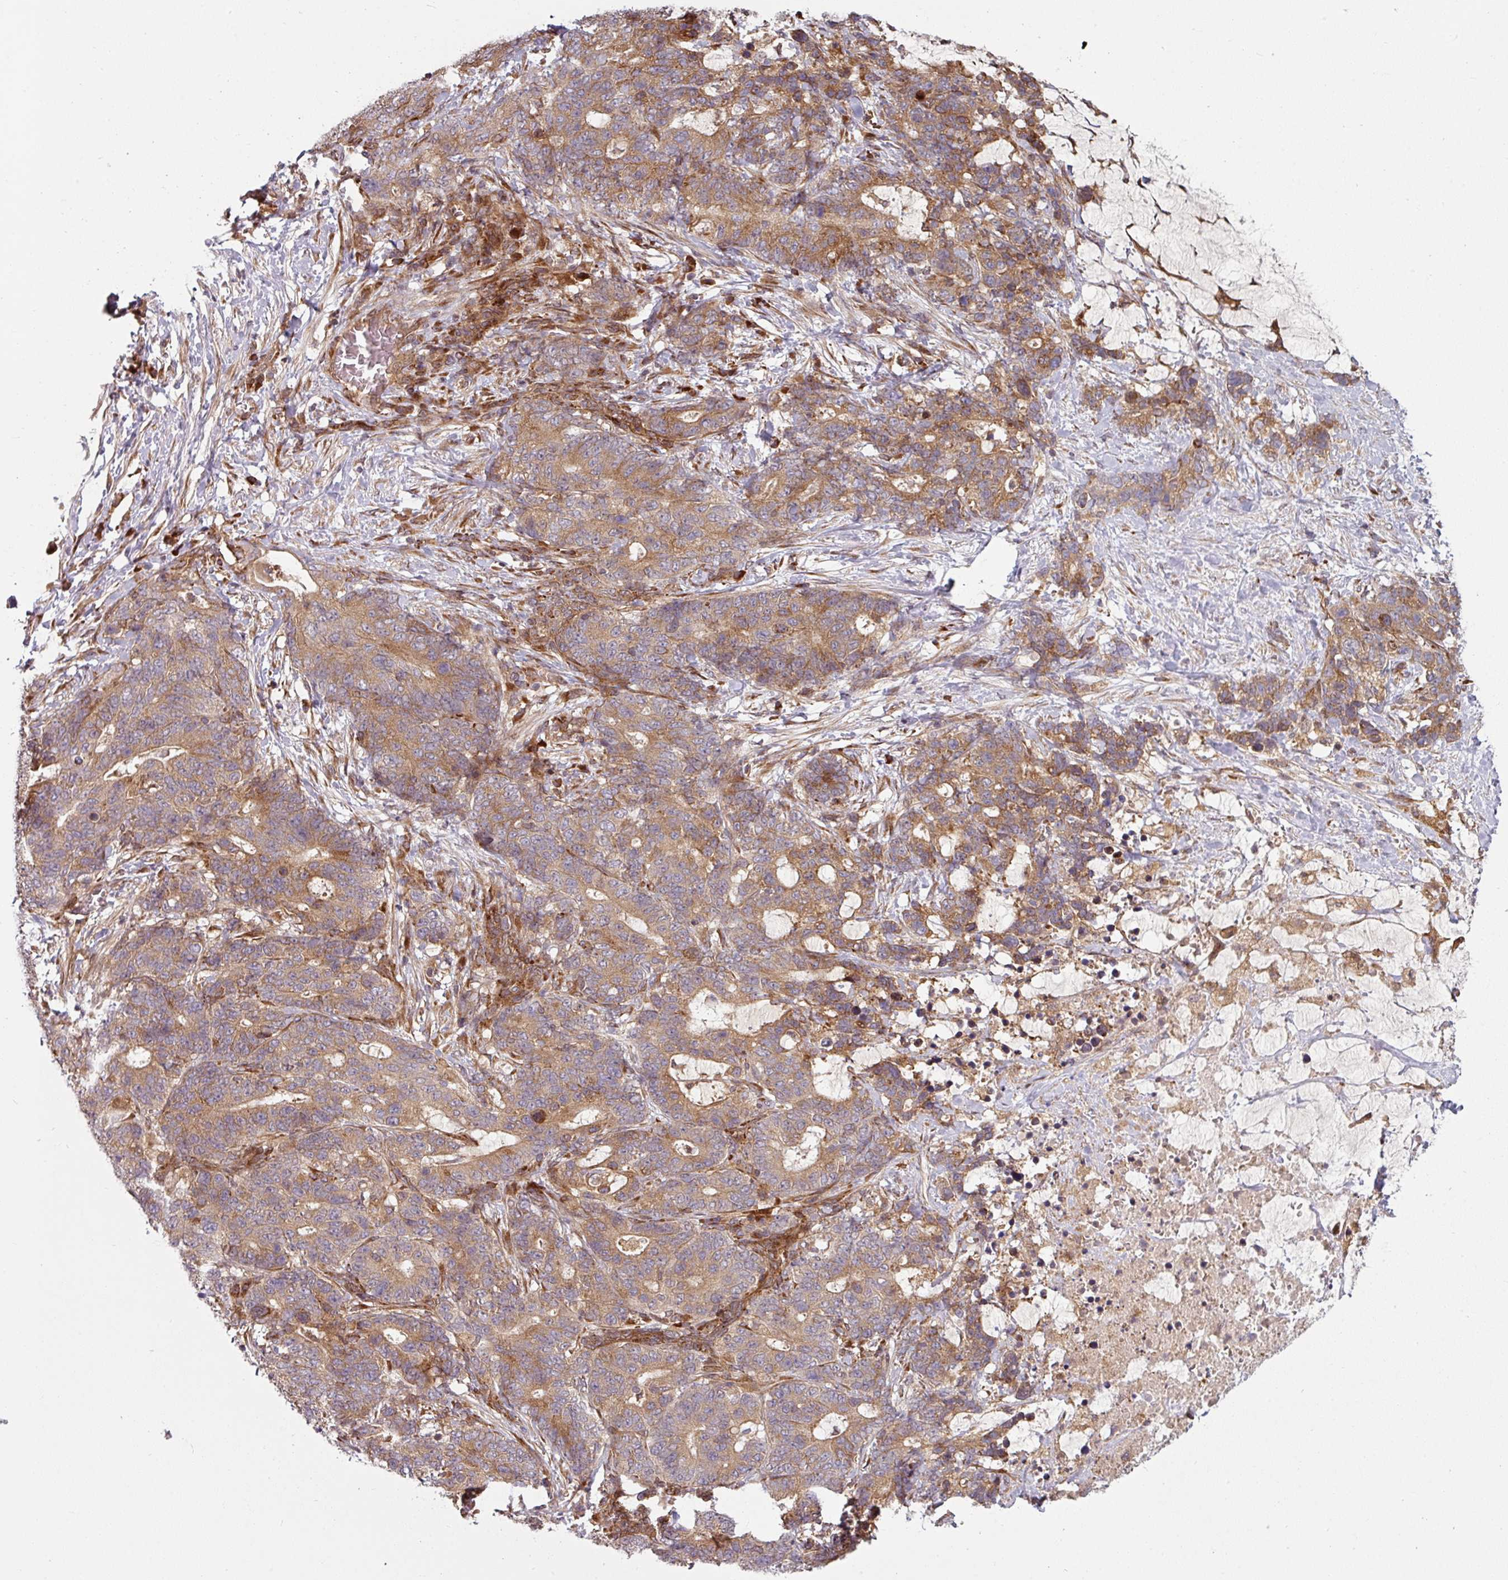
{"staining": {"intensity": "moderate", "quantity": ">75%", "location": "cytoplasmic/membranous"}, "tissue": "stomach cancer", "cell_type": "Tumor cells", "image_type": "cancer", "snomed": [{"axis": "morphology", "description": "Normal tissue, NOS"}, {"axis": "morphology", "description": "Adenocarcinoma, NOS"}, {"axis": "topography", "description": "Stomach"}], "caption": "Adenocarcinoma (stomach) tissue displays moderate cytoplasmic/membranous positivity in about >75% of tumor cells, visualized by immunohistochemistry.", "gene": "RAB5A", "patient": {"sex": "female", "age": 64}}